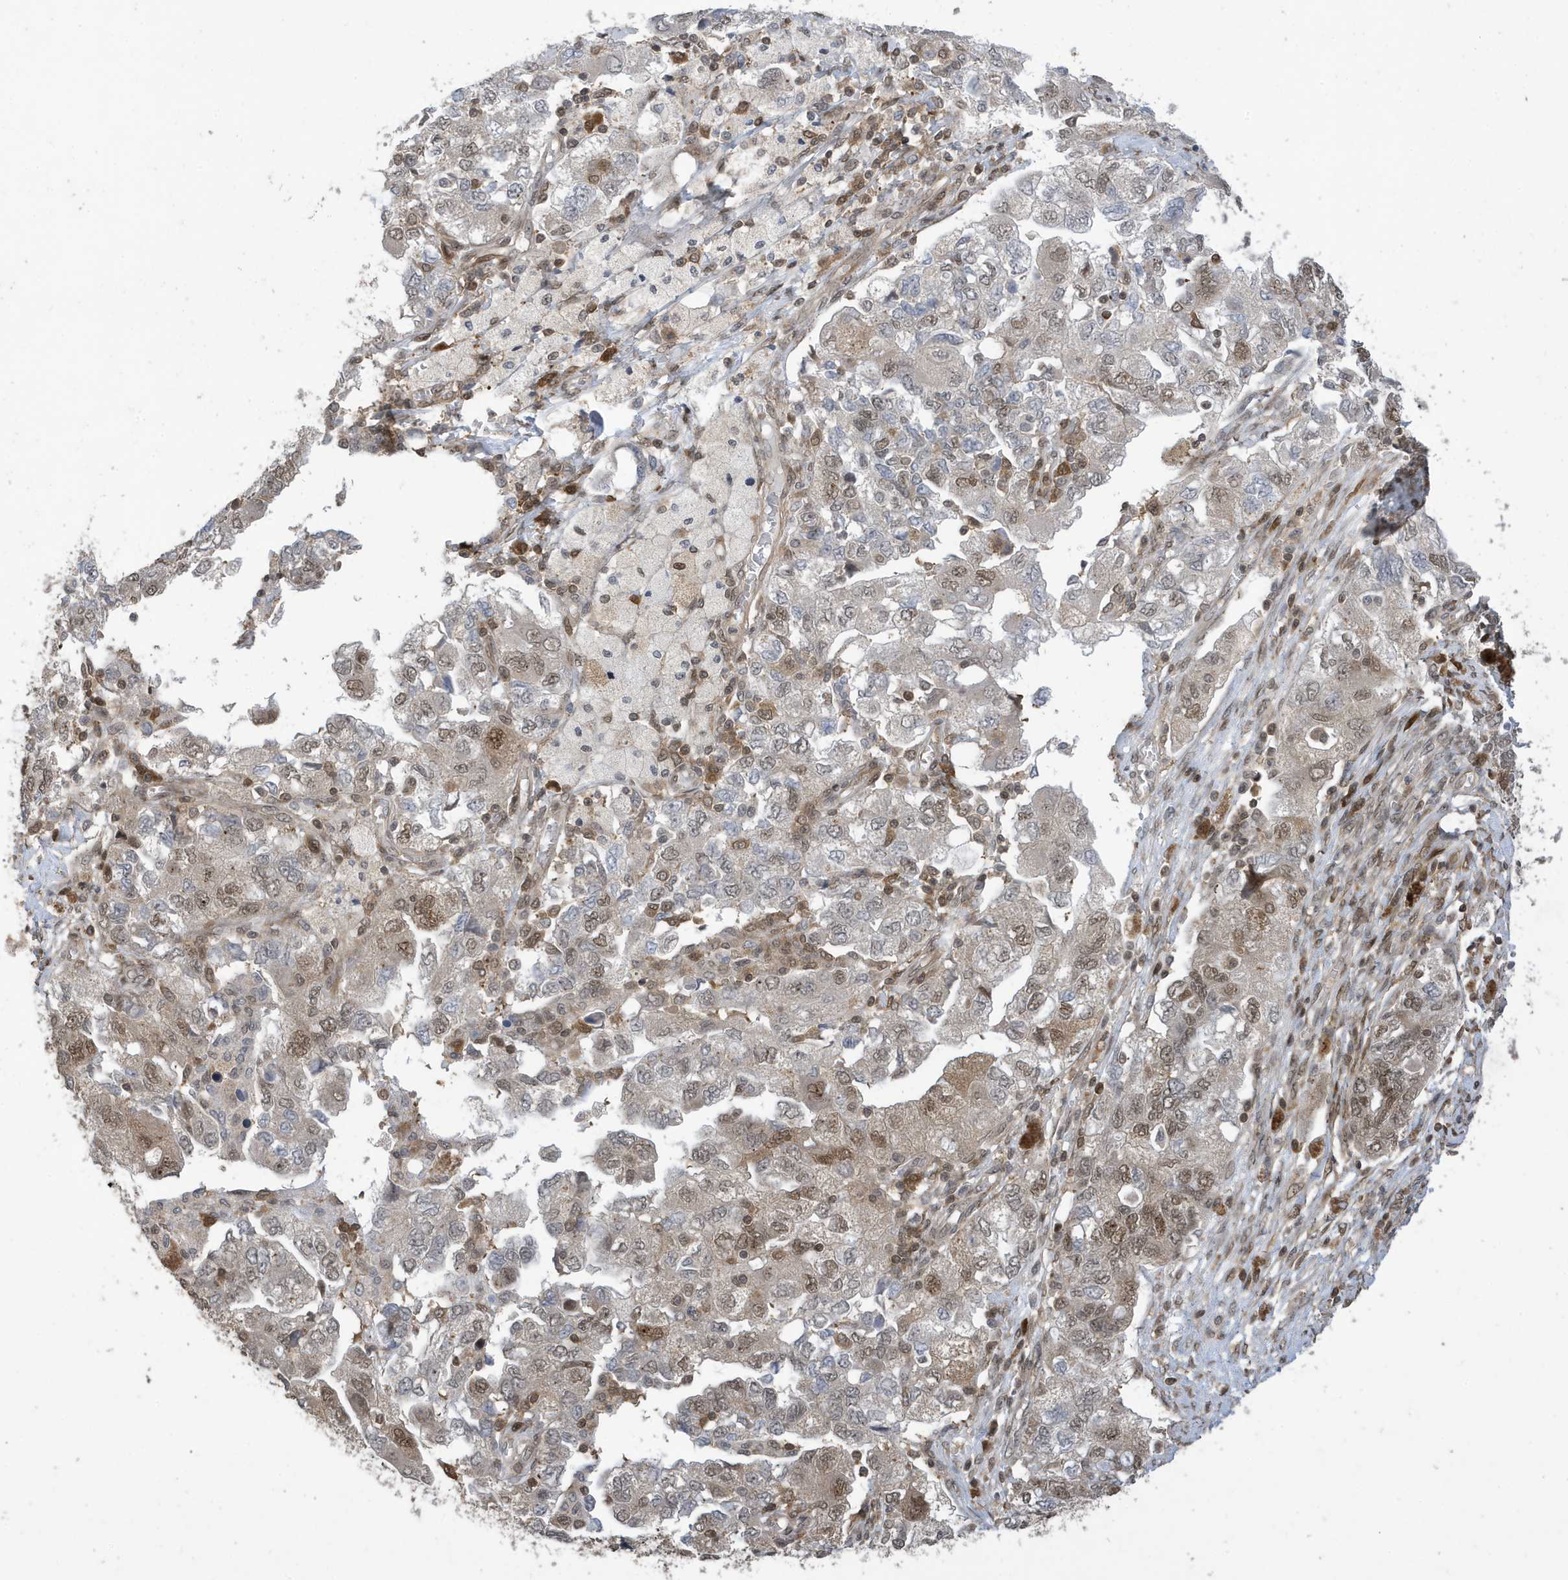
{"staining": {"intensity": "moderate", "quantity": "25%-75%", "location": "cytoplasmic/membranous,nuclear"}, "tissue": "ovarian cancer", "cell_type": "Tumor cells", "image_type": "cancer", "snomed": [{"axis": "morphology", "description": "Carcinoma, NOS"}, {"axis": "morphology", "description": "Cystadenocarcinoma, serous, NOS"}, {"axis": "topography", "description": "Ovary"}], "caption": "This photomicrograph exhibits IHC staining of human serous cystadenocarcinoma (ovarian), with medium moderate cytoplasmic/membranous and nuclear positivity in approximately 25%-75% of tumor cells.", "gene": "UBQLN1", "patient": {"sex": "female", "age": 69}}